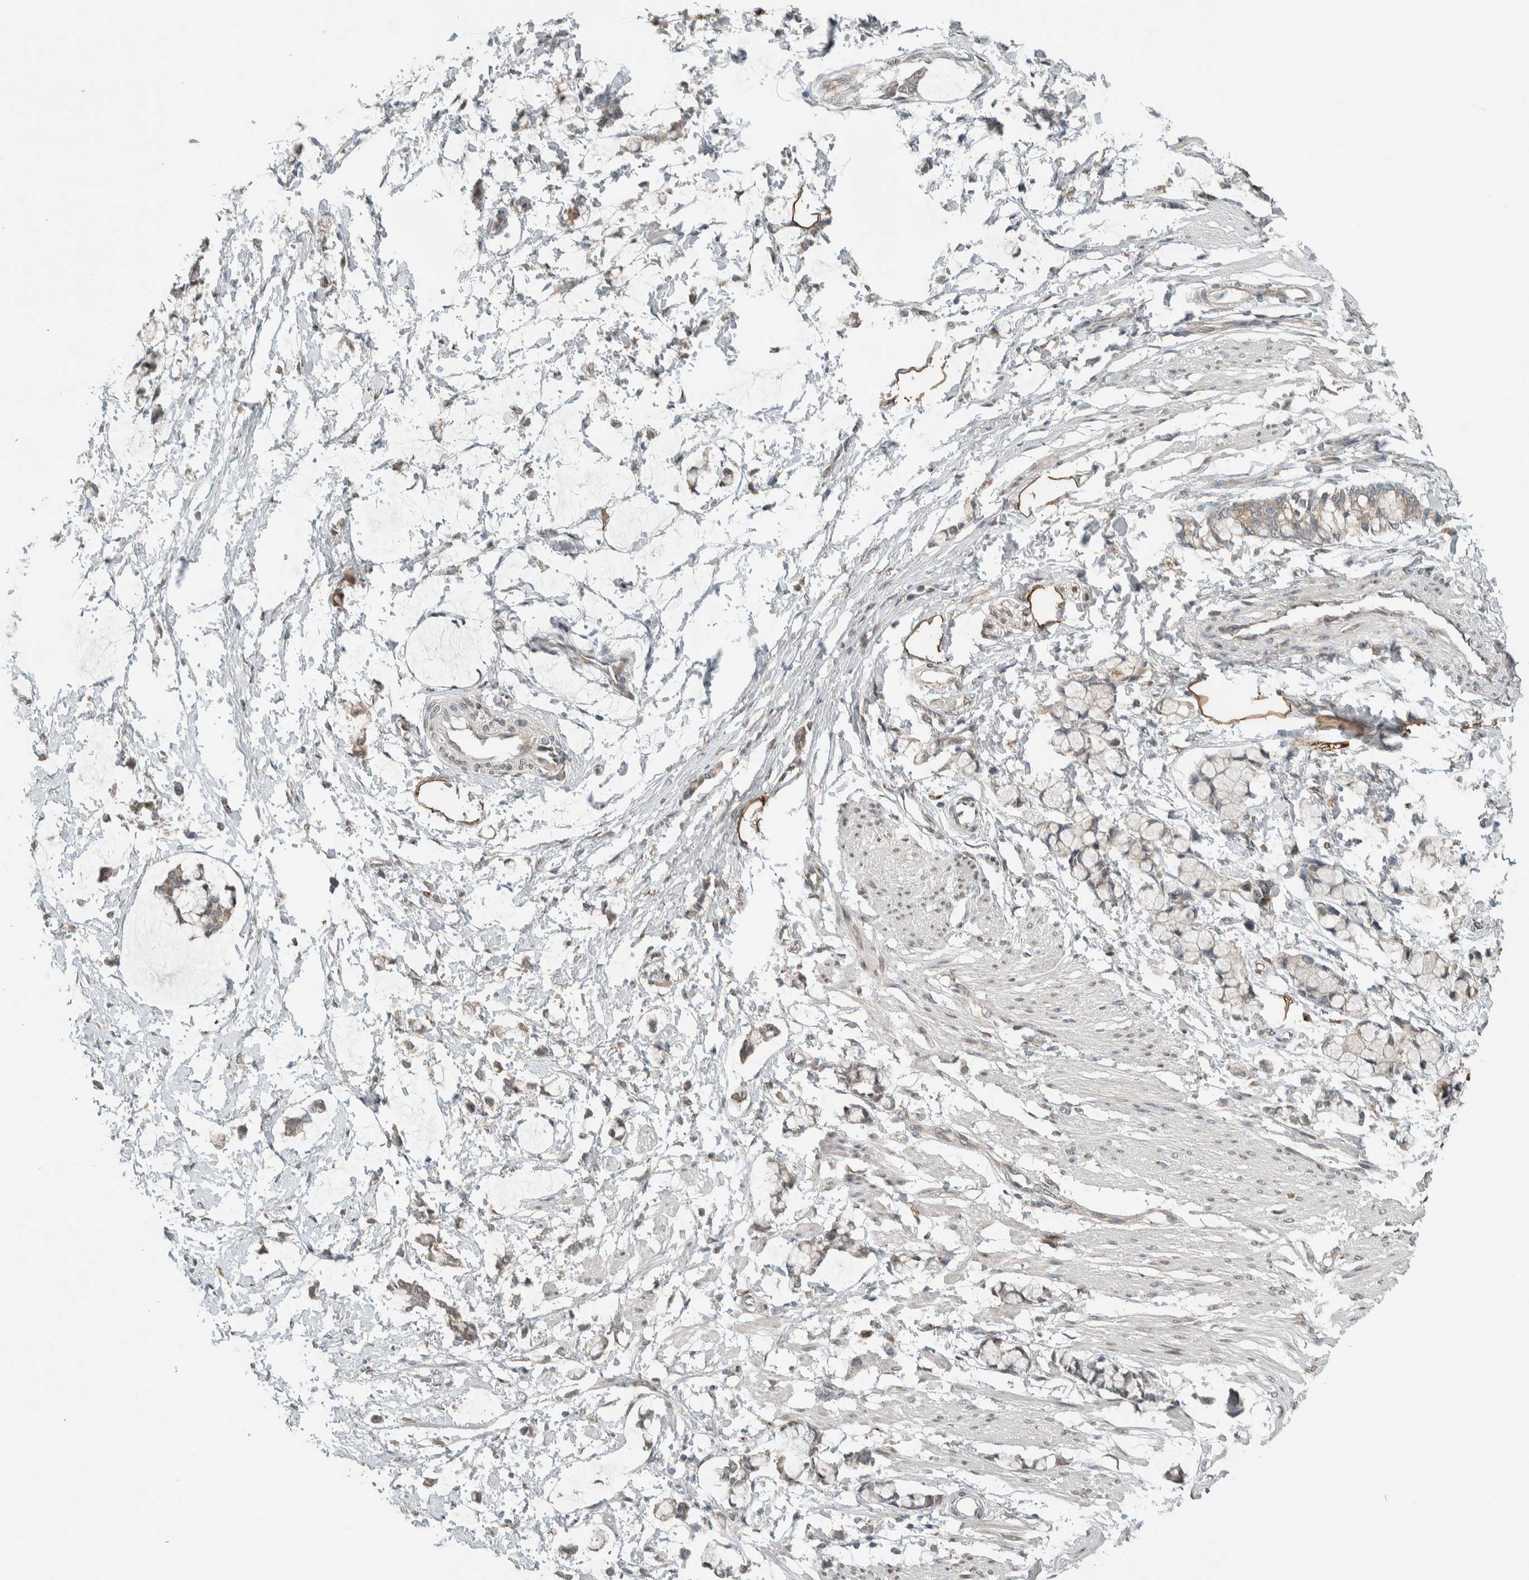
{"staining": {"intensity": "weak", "quantity": "<25%", "location": "cytoplasmic/membranous"}, "tissue": "smooth muscle", "cell_type": "Smooth muscle cells", "image_type": "normal", "snomed": [{"axis": "morphology", "description": "Normal tissue, NOS"}, {"axis": "morphology", "description": "Adenocarcinoma, NOS"}, {"axis": "topography", "description": "Smooth muscle"}, {"axis": "topography", "description": "Colon"}], "caption": "High power microscopy photomicrograph of an immunohistochemistry (IHC) micrograph of benign smooth muscle, revealing no significant positivity in smooth muscle cells. The staining is performed using DAB brown chromogen with nuclei counter-stained in using hematoxylin.", "gene": "NBR1", "patient": {"sex": "male", "age": 14}}